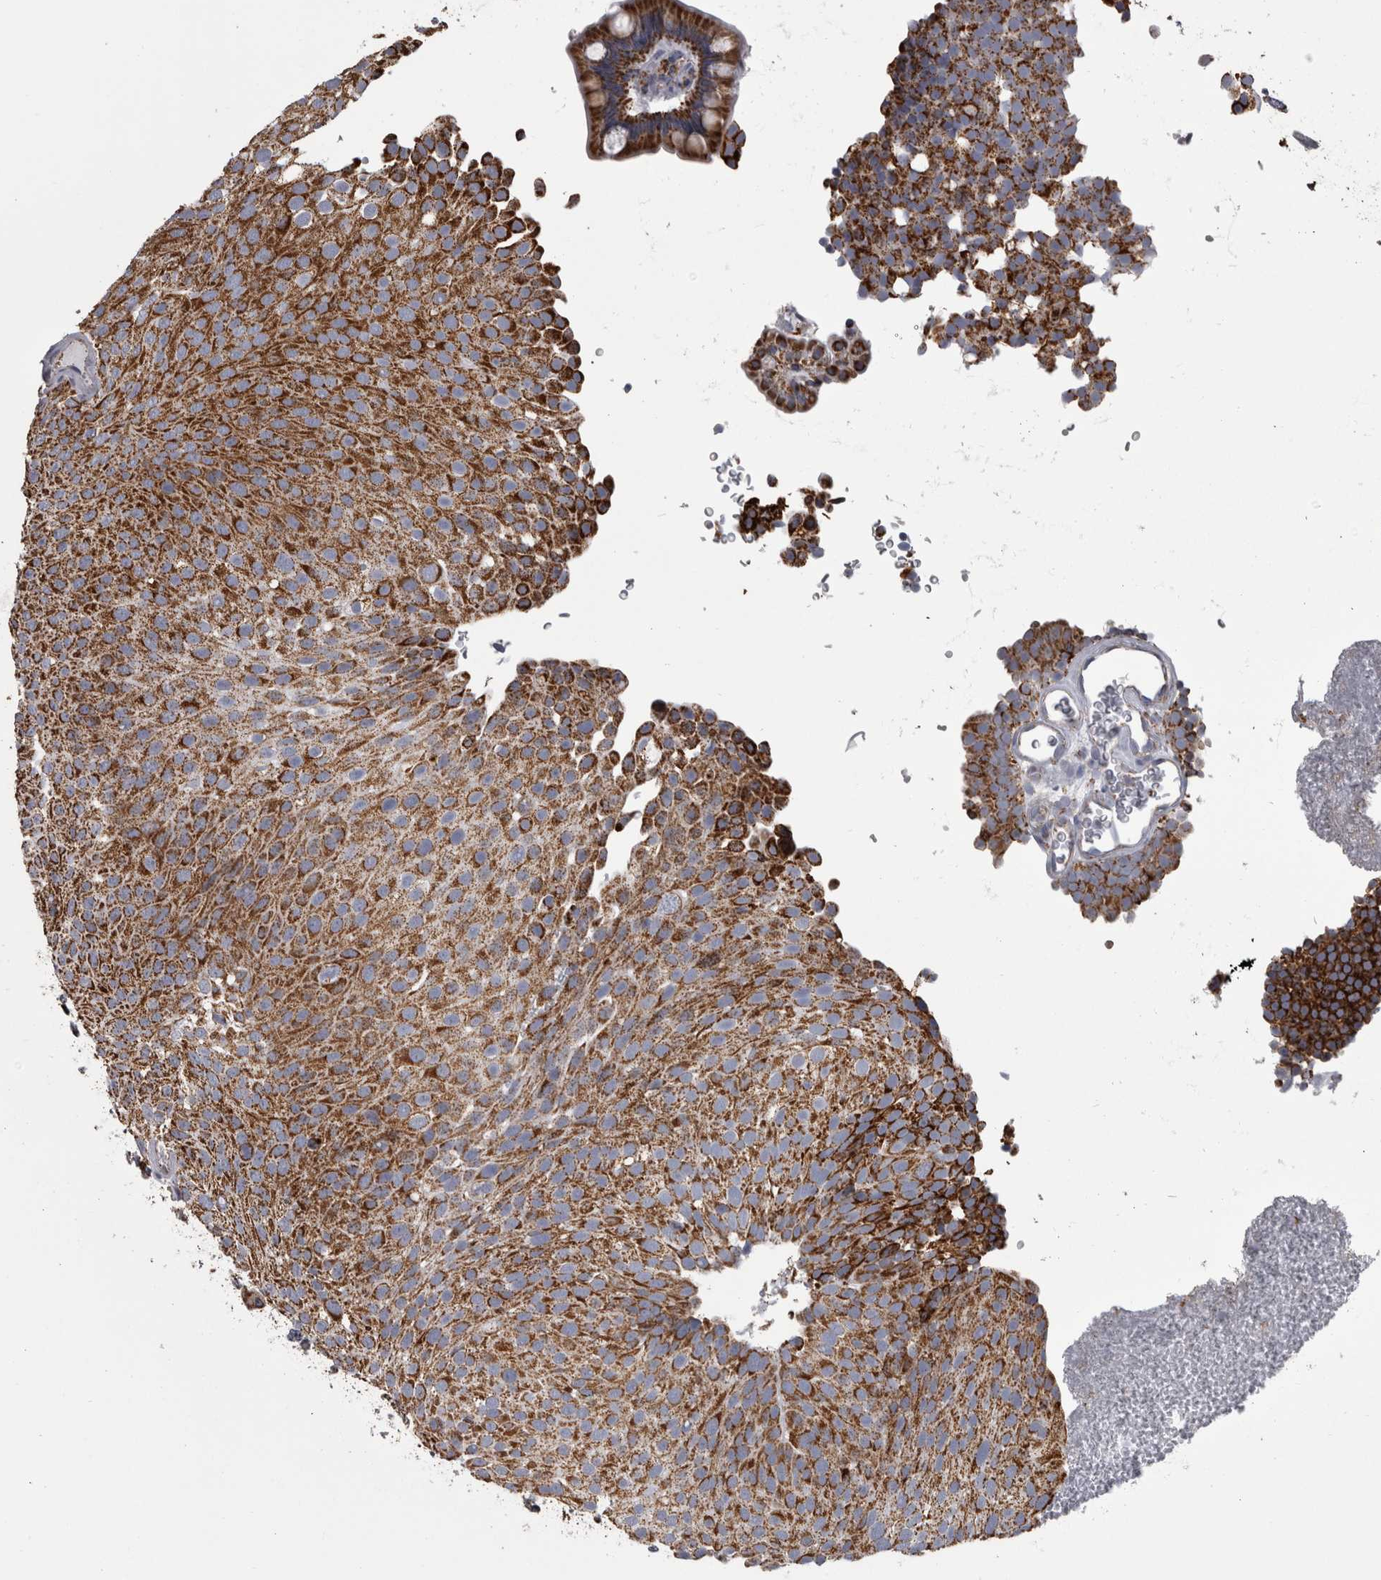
{"staining": {"intensity": "strong", "quantity": ">75%", "location": "cytoplasmic/membranous"}, "tissue": "urothelial cancer", "cell_type": "Tumor cells", "image_type": "cancer", "snomed": [{"axis": "morphology", "description": "Urothelial carcinoma, Low grade"}, {"axis": "topography", "description": "Urinary bladder"}], "caption": "High-magnification brightfield microscopy of urothelial carcinoma (low-grade) stained with DAB (3,3'-diaminobenzidine) (brown) and counterstained with hematoxylin (blue). tumor cells exhibit strong cytoplasmic/membranous positivity is appreciated in about>75% of cells. Using DAB (brown) and hematoxylin (blue) stains, captured at high magnification using brightfield microscopy.", "gene": "MDH2", "patient": {"sex": "male", "age": 78}}